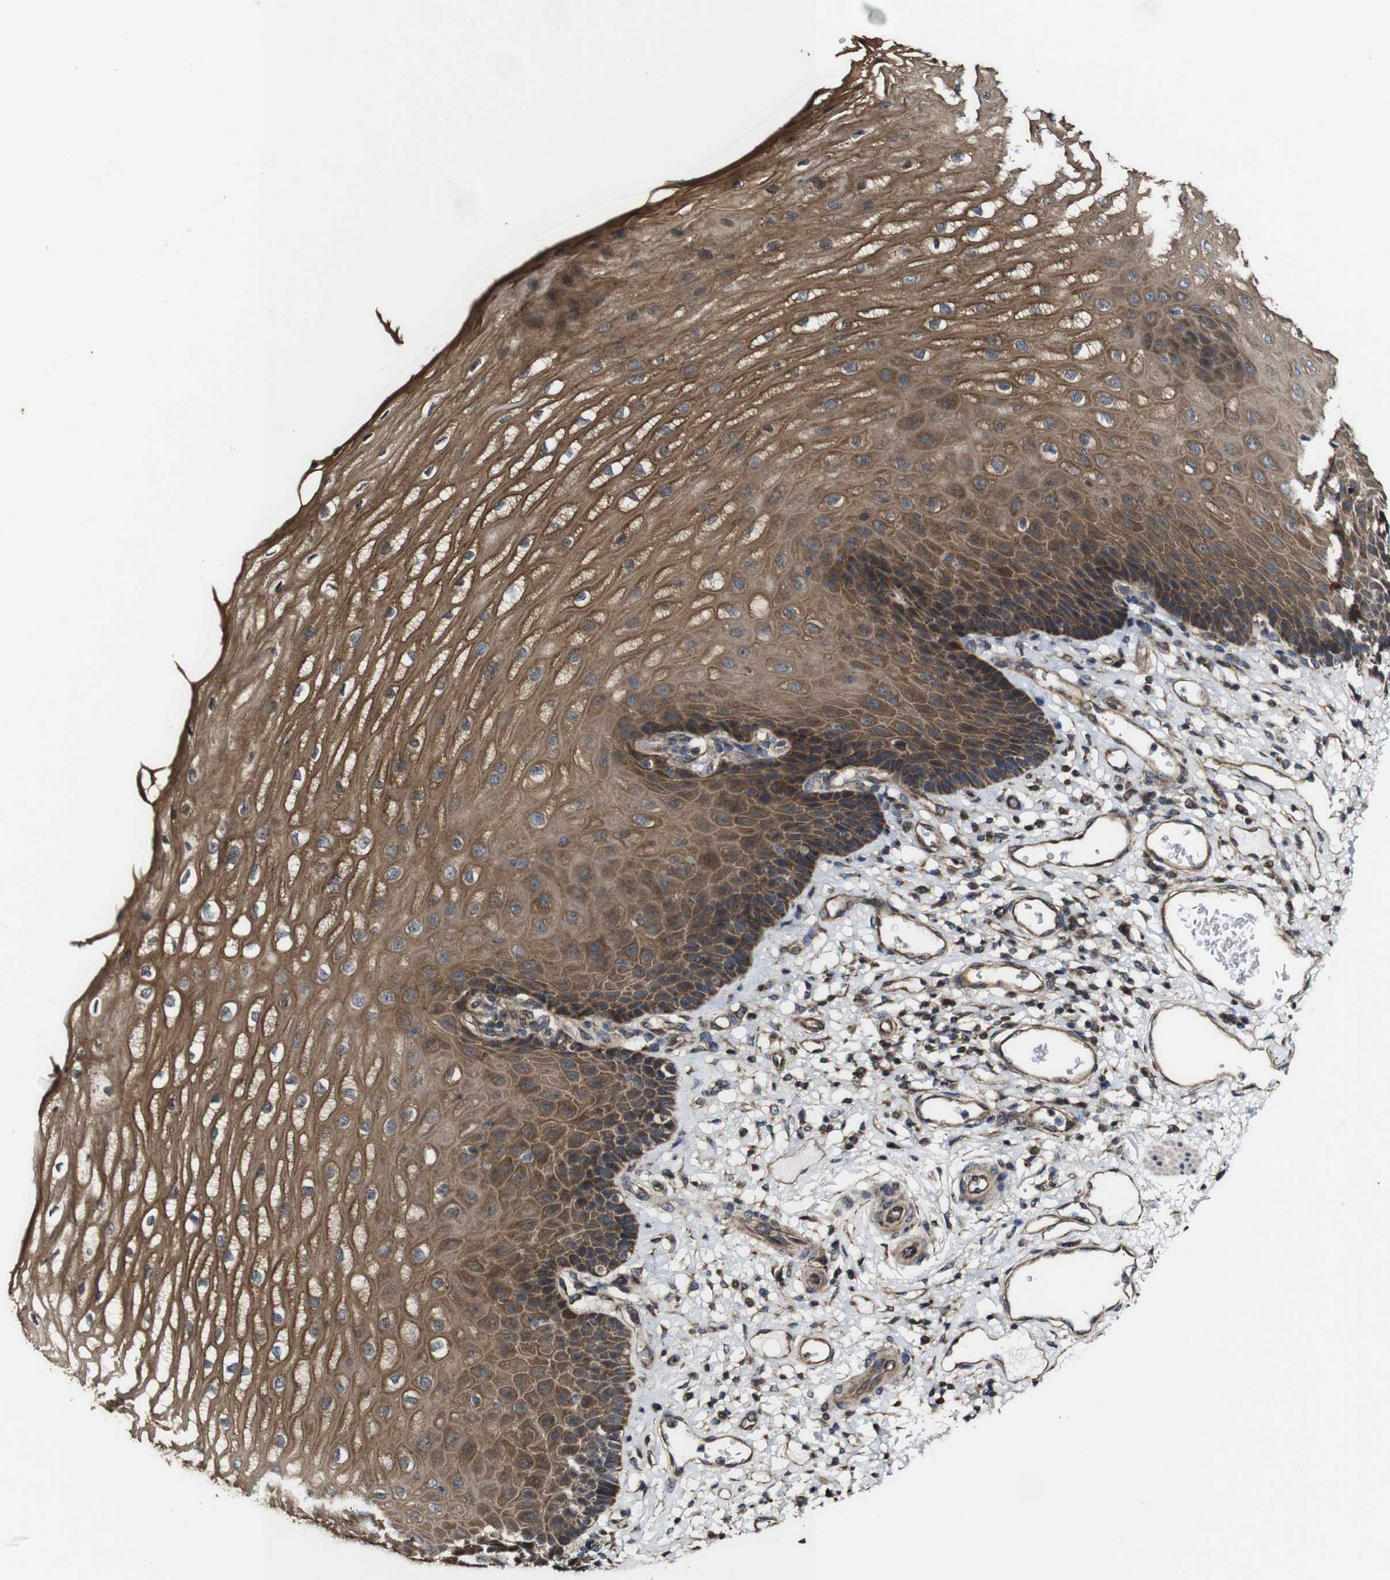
{"staining": {"intensity": "moderate", "quantity": ">75%", "location": "cytoplasmic/membranous"}, "tissue": "esophagus", "cell_type": "Squamous epithelial cells", "image_type": "normal", "snomed": [{"axis": "morphology", "description": "Normal tissue, NOS"}, {"axis": "topography", "description": "Esophagus"}], "caption": "The immunohistochemical stain highlights moderate cytoplasmic/membranous staining in squamous epithelial cells of normal esophagus. (DAB = brown stain, brightfield microscopy at high magnification).", "gene": "BTN3A3", "patient": {"sex": "male", "age": 54}}